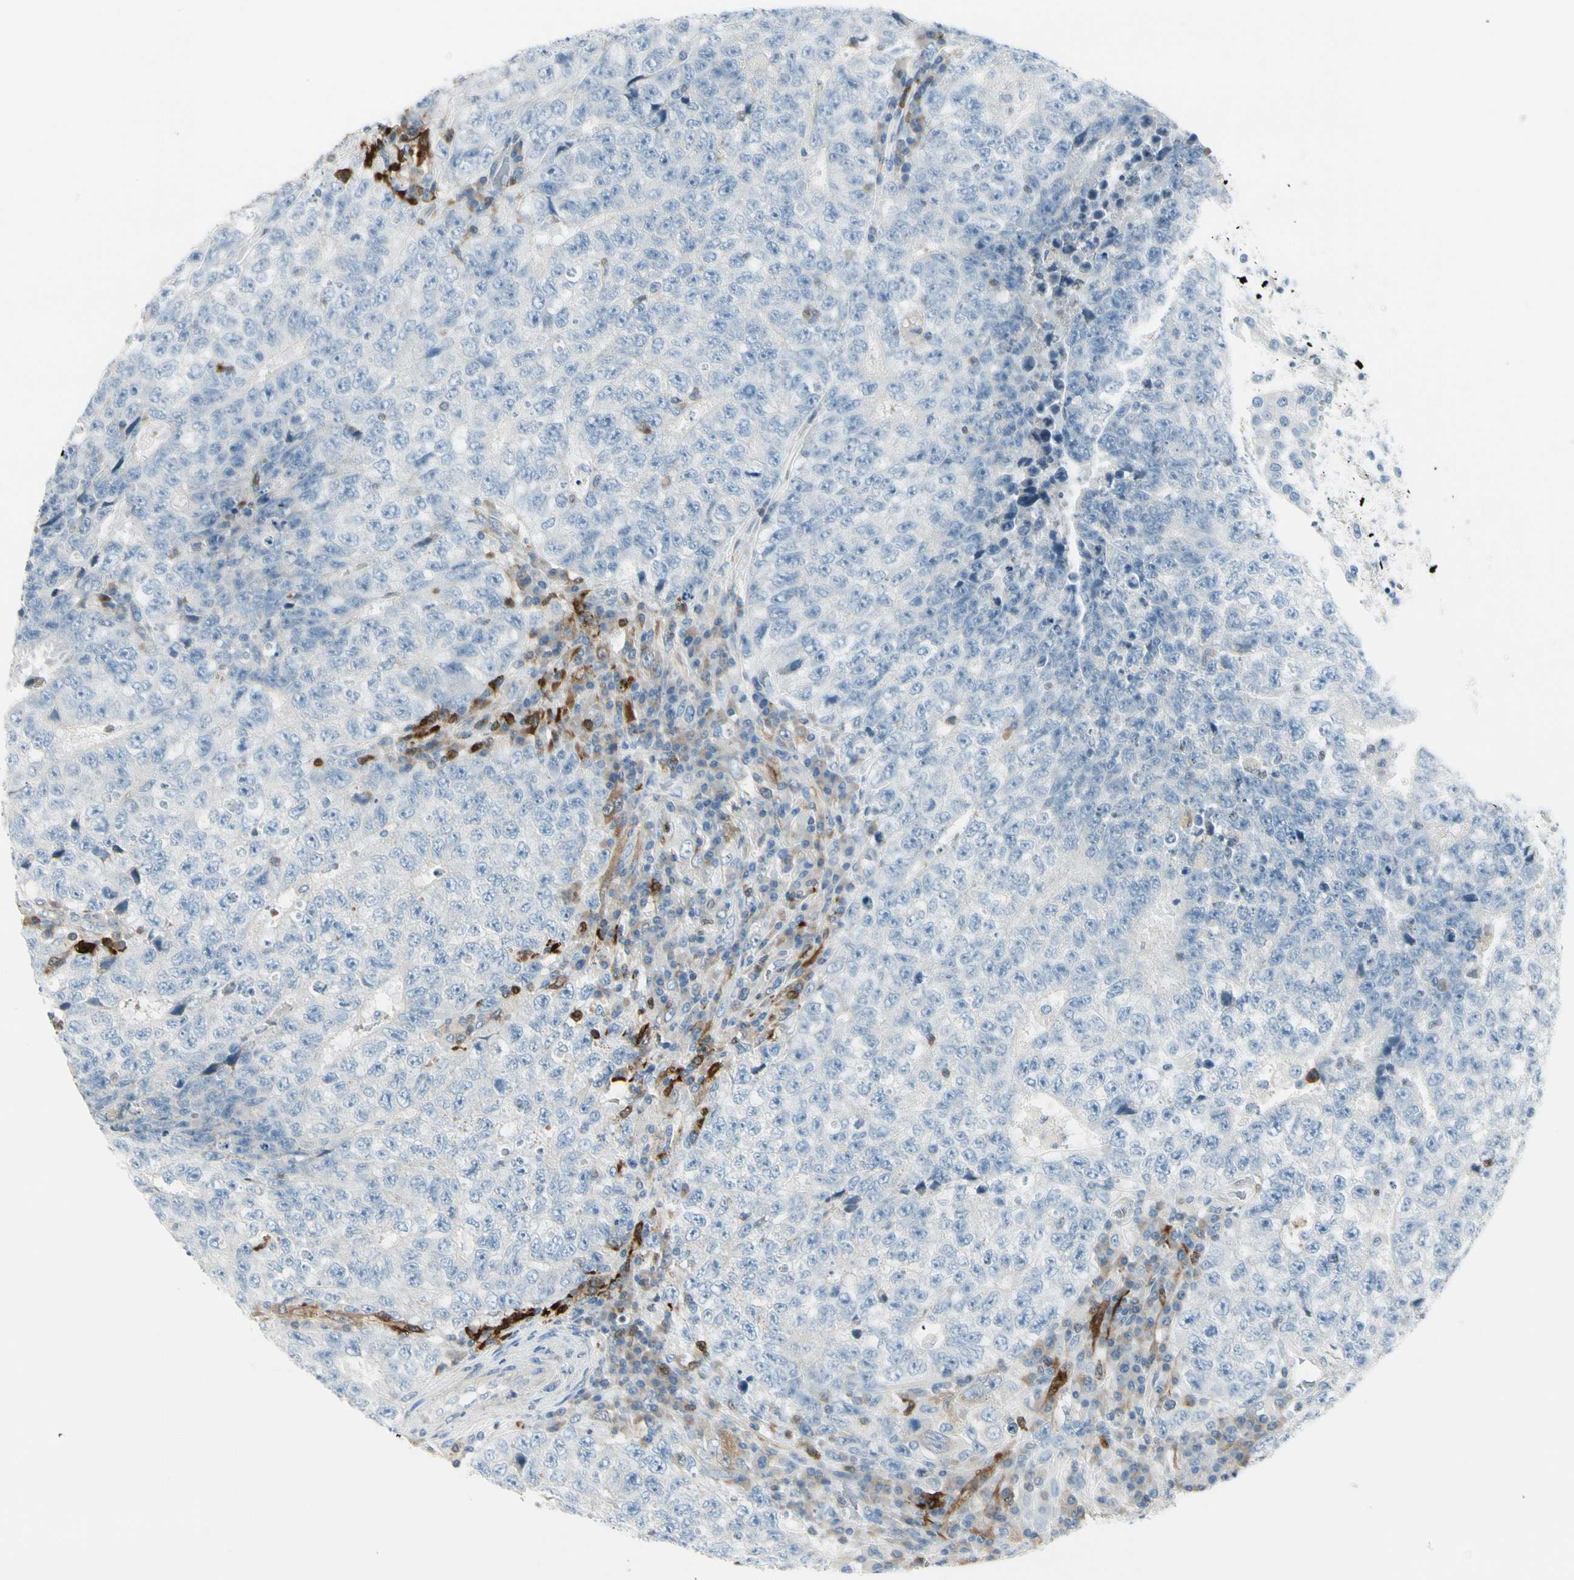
{"staining": {"intensity": "negative", "quantity": "none", "location": "none"}, "tissue": "testis cancer", "cell_type": "Tumor cells", "image_type": "cancer", "snomed": [{"axis": "morphology", "description": "Necrosis, NOS"}, {"axis": "morphology", "description": "Carcinoma, Embryonal, NOS"}, {"axis": "topography", "description": "Testis"}], "caption": "Immunohistochemistry histopathology image of neoplastic tissue: testis cancer stained with DAB shows no significant protein expression in tumor cells.", "gene": "TRAF1", "patient": {"sex": "male", "age": 19}}